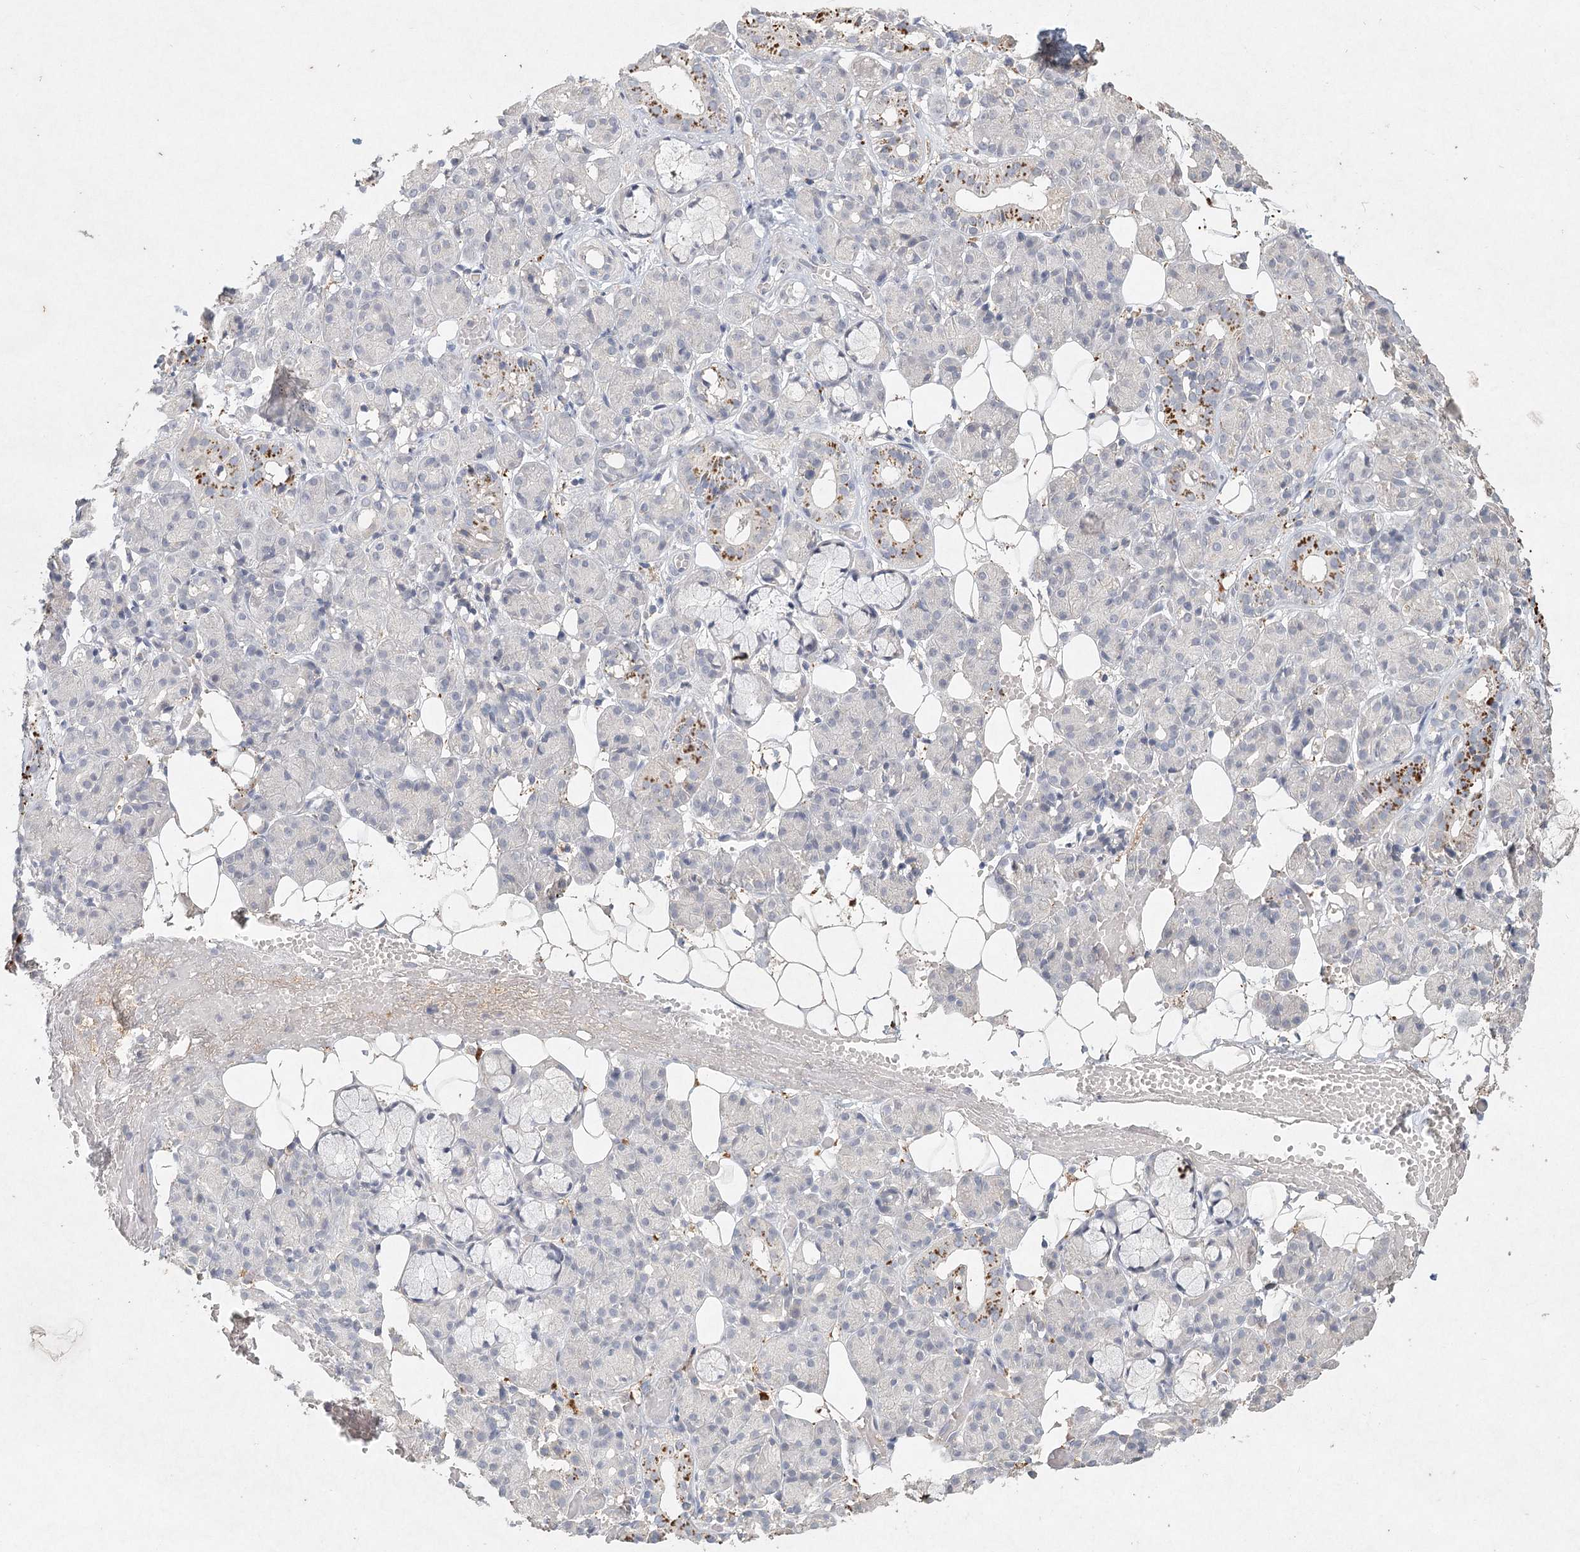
{"staining": {"intensity": "moderate", "quantity": "<25%", "location": "cytoplasmic/membranous"}, "tissue": "salivary gland", "cell_type": "Glandular cells", "image_type": "normal", "snomed": [{"axis": "morphology", "description": "Normal tissue, NOS"}, {"axis": "topography", "description": "Salivary gland"}], "caption": "IHC photomicrograph of unremarkable salivary gland stained for a protein (brown), which displays low levels of moderate cytoplasmic/membranous expression in about <25% of glandular cells.", "gene": "ARSI", "patient": {"sex": "male", "age": 63}}